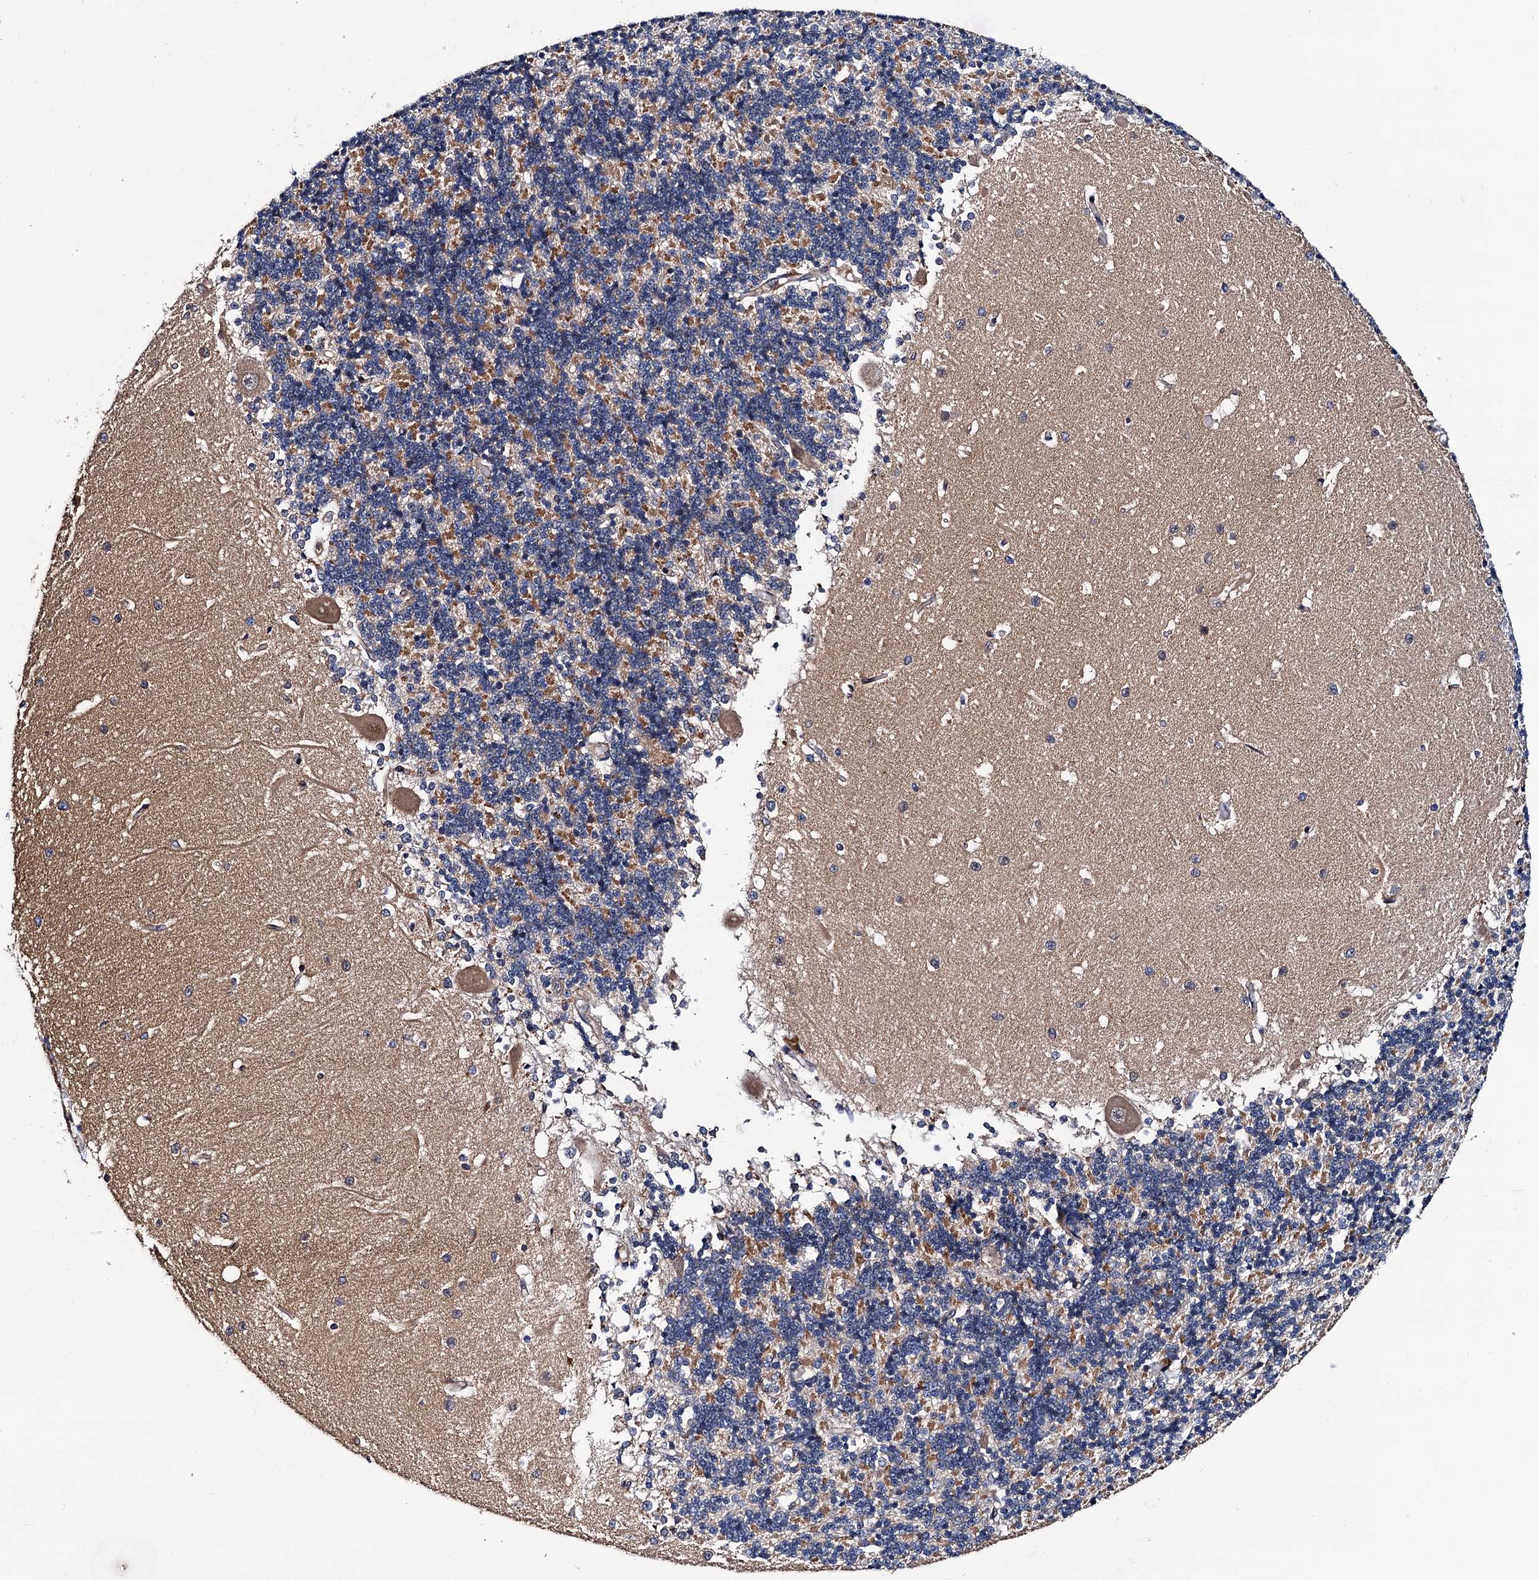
{"staining": {"intensity": "moderate", "quantity": "25%-75%", "location": "cytoplasmic/membranous"}, "tissue": "cerebellum", "cell_type": "Cells in granular layer", "image_type": "normal", "snomed": [{"axis": "morphology", "description": "Normal tissue, NOS"}, {"axis": "topography", "description": "Cerebellum"}], "caption": "Cells in granular layer exhibit medium levels of moderate cytoplasmic/membranous positivity in about 25%-75% of cells in unremarkable cerebellum.", "gene": "VPS35", "patient": {"sex": "male", "age": 37}}